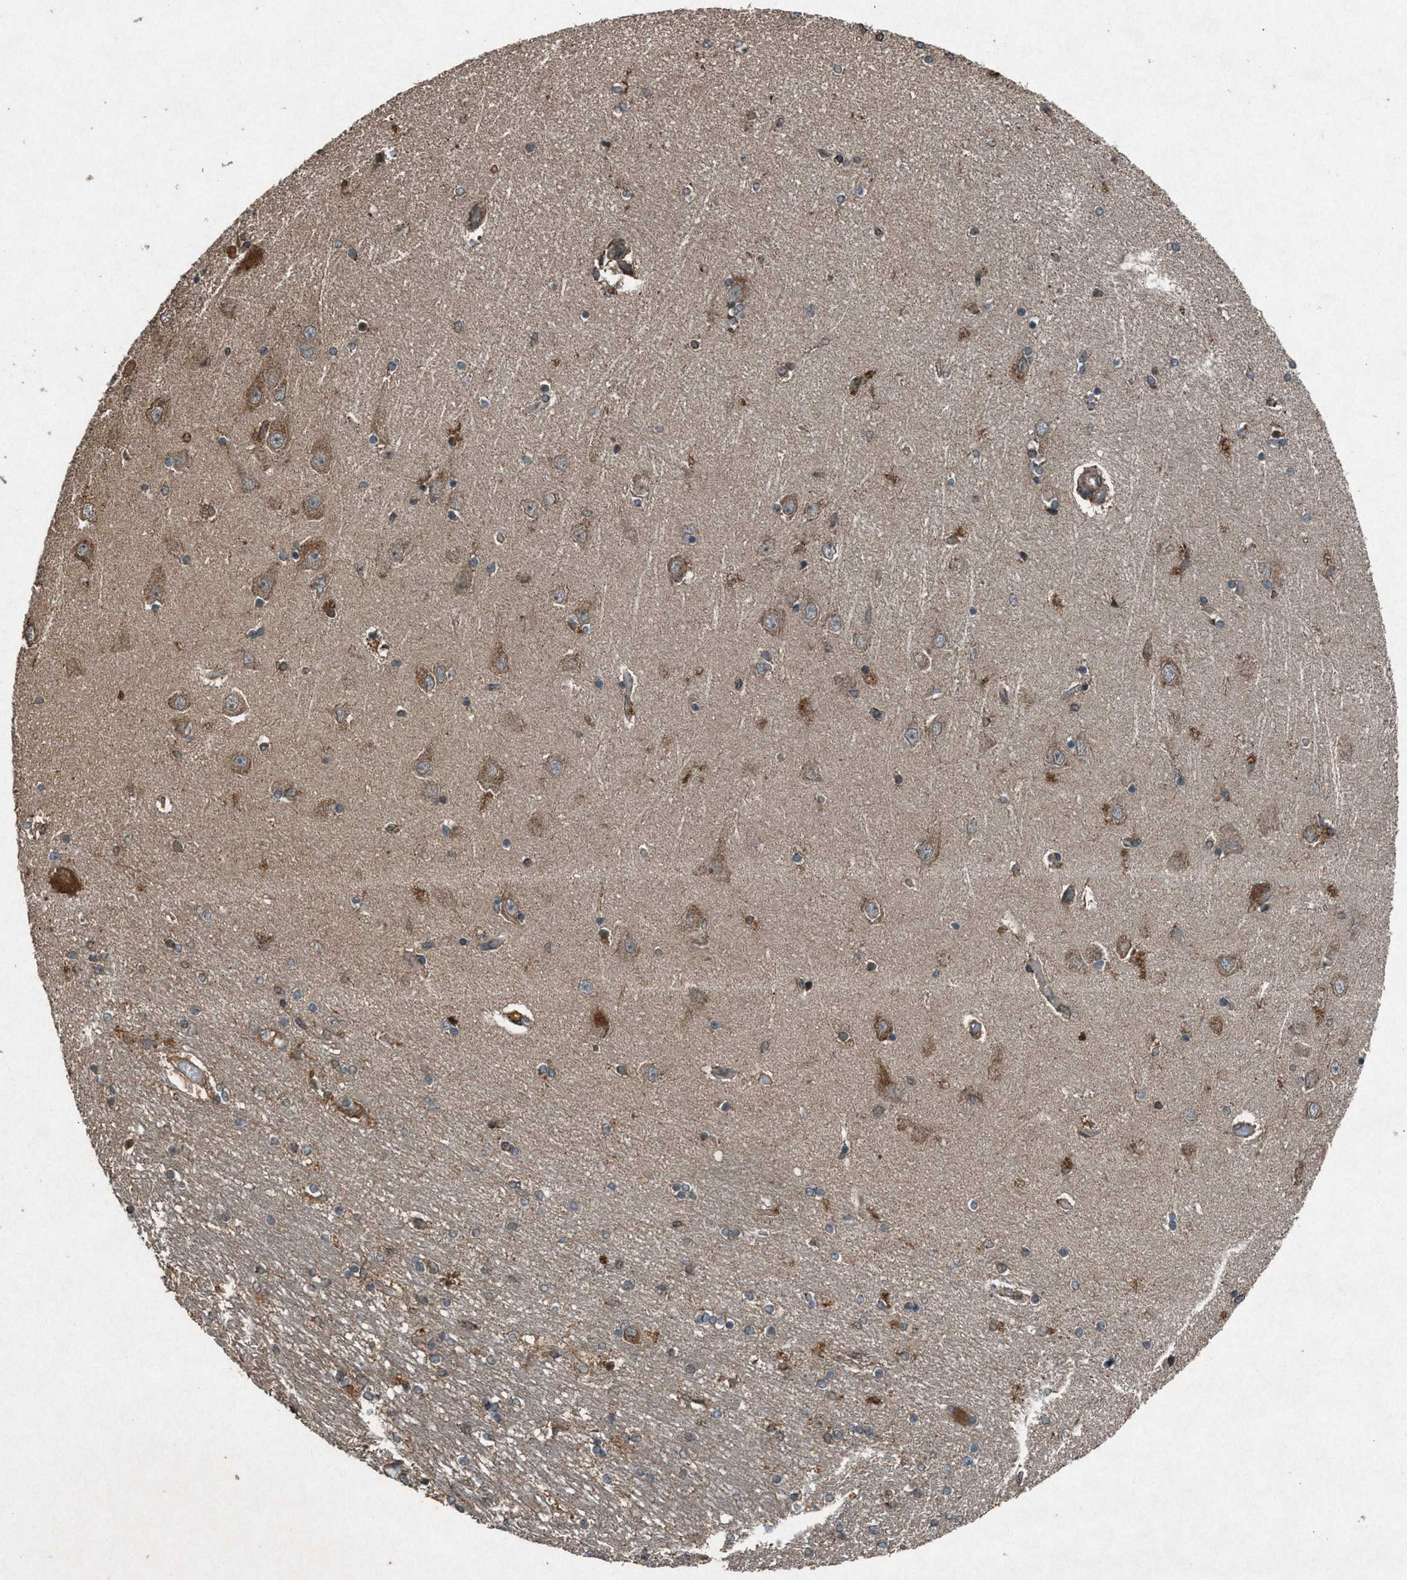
{"staining": {"intensity": "weak", "quantity": ">75%", "location": "cytoplasmic/membranous"}, "tissue": "hippocampus", "cell_type": "Glial cells", "image_type": "normal", "snomed": [{"axis": "morphology", "description": "Normal tissue, NOS"}, {"axis": "topography", "description": "Hippocampus"}], "caption": "The histopathology image displays immunohistochemical staining of benign hippocampus. There is weak cytoplasmic/membranous staining is present in approximately >75% of glial cells. Nuclei are stained in blue.", "gene": "CALR", "patient": {"sex": "female", "age": 54}}